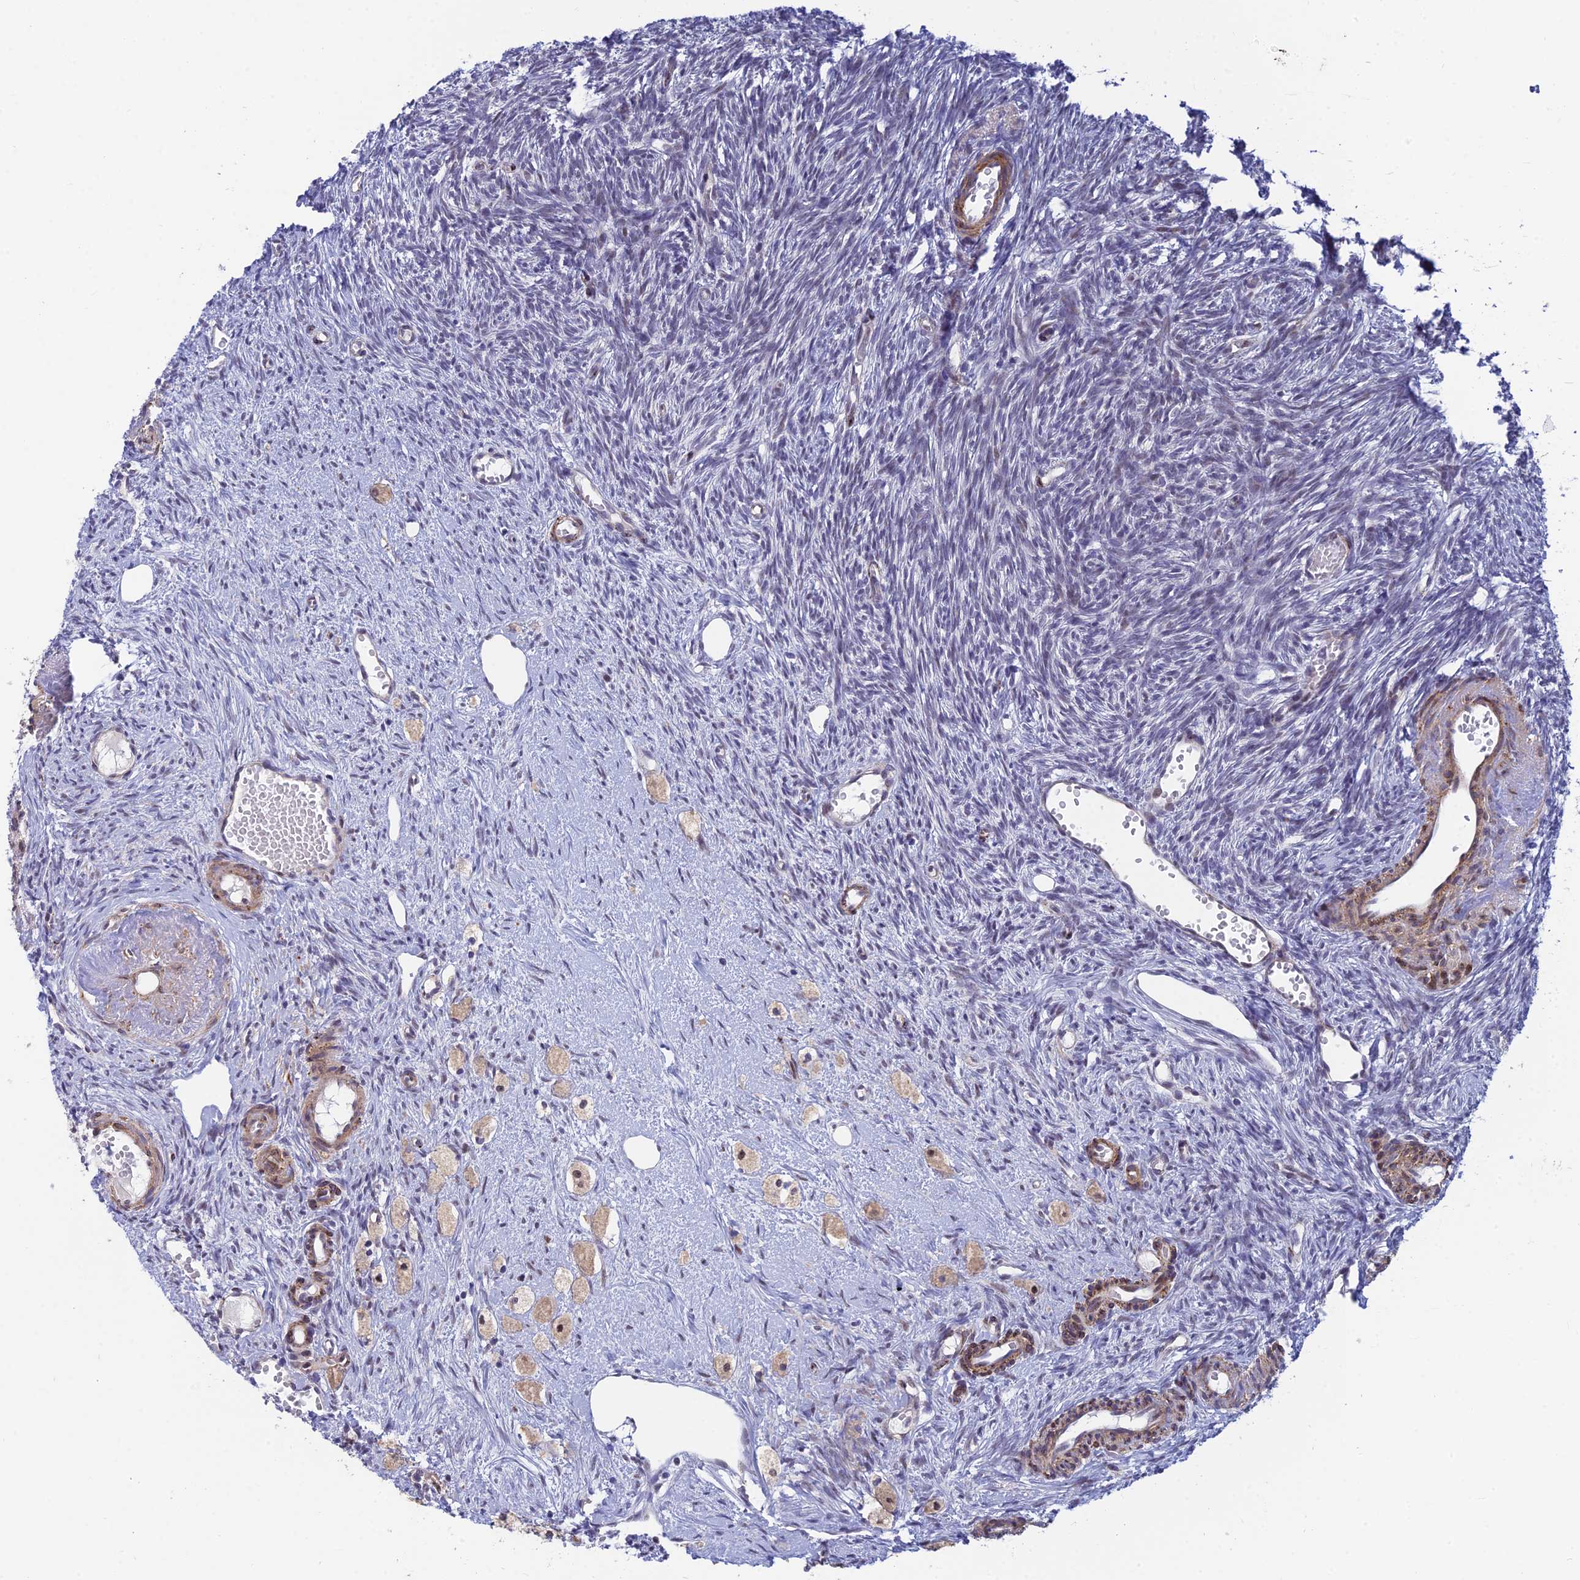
{"staining": {"intensity": "negative", "quantity": "none", "location": "none"}, "tissue": "ovary", "cell_type": "Ovarian stroma cells", "image_type": "normal", "snomed": [{"axis": "morphology", "description": "Normal tissue, NOS"}, {"axis": "topography", "description": "Ovary"}], "caption": "DAB (3,3'-diaminobenzidine) immunohistochemical staining of benign human ovary reveals no significant expression in ovarian stroma cells.", "gene": "CLK4", "patient": {"sex": "female", "age": 51}}